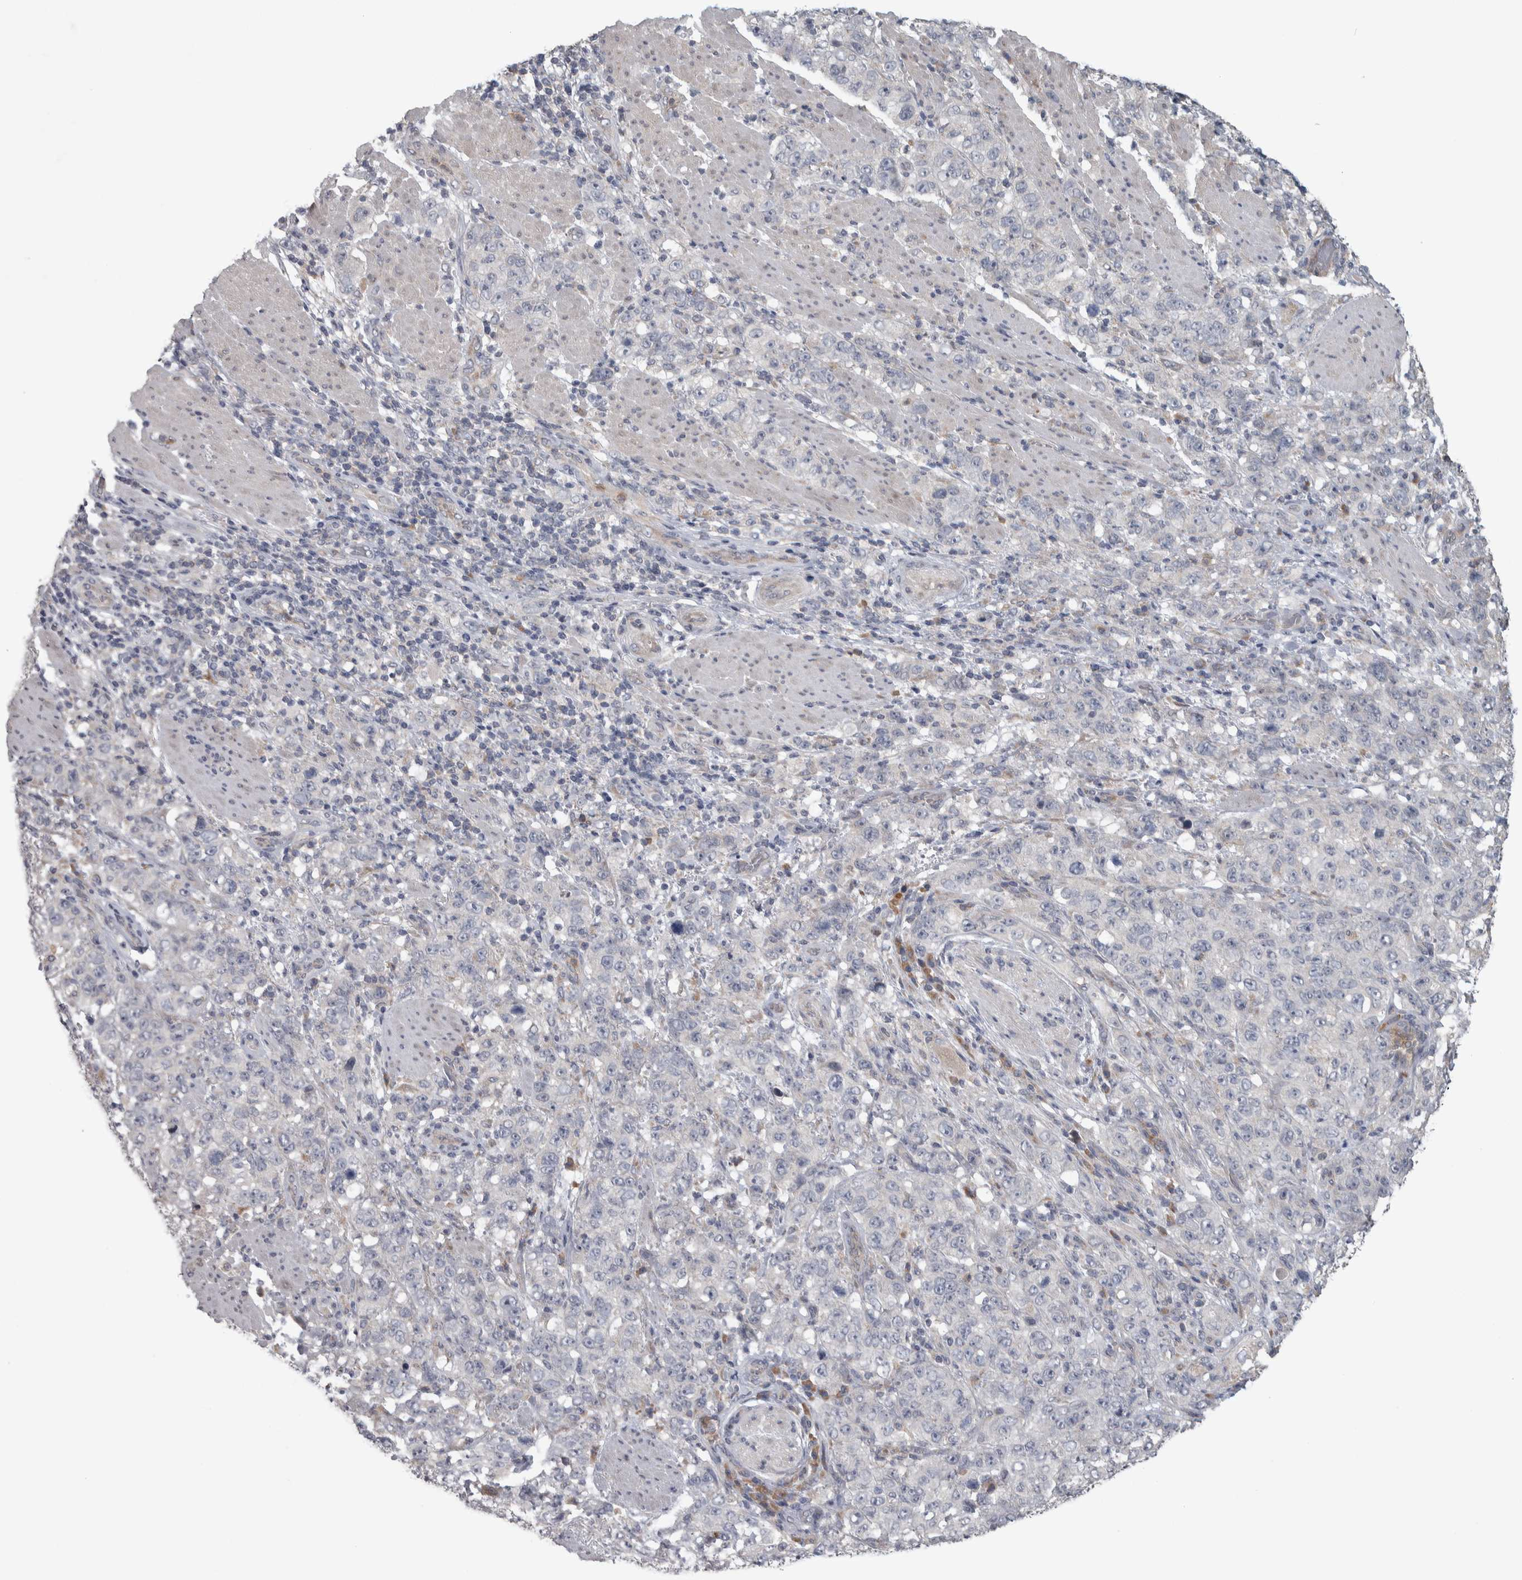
{"staining": {"intensity": "negative", "quantity": "none", "location": "none"}, "tissue": "stomach cancer", "cell_type": "Tumor cells", "image_type": "cancer", "snomed": [{"axis": "morphology", "description": "Adenocarcinoma, NOS"}, {"axis": "topography", "description": "Stomach"}], "caption": "IHC histopathology image of human stomach cancer (adenocarcinoma) stained for a protein (brown), which reveals no positivity in tumor cells. Brightfield microscopy of immunohistochemistry stained with DAB (brown) and hematoxylin (blue), captured at high magnification.", "gene": "SRP68", "patient": {"sex": "male", "age": 48}}